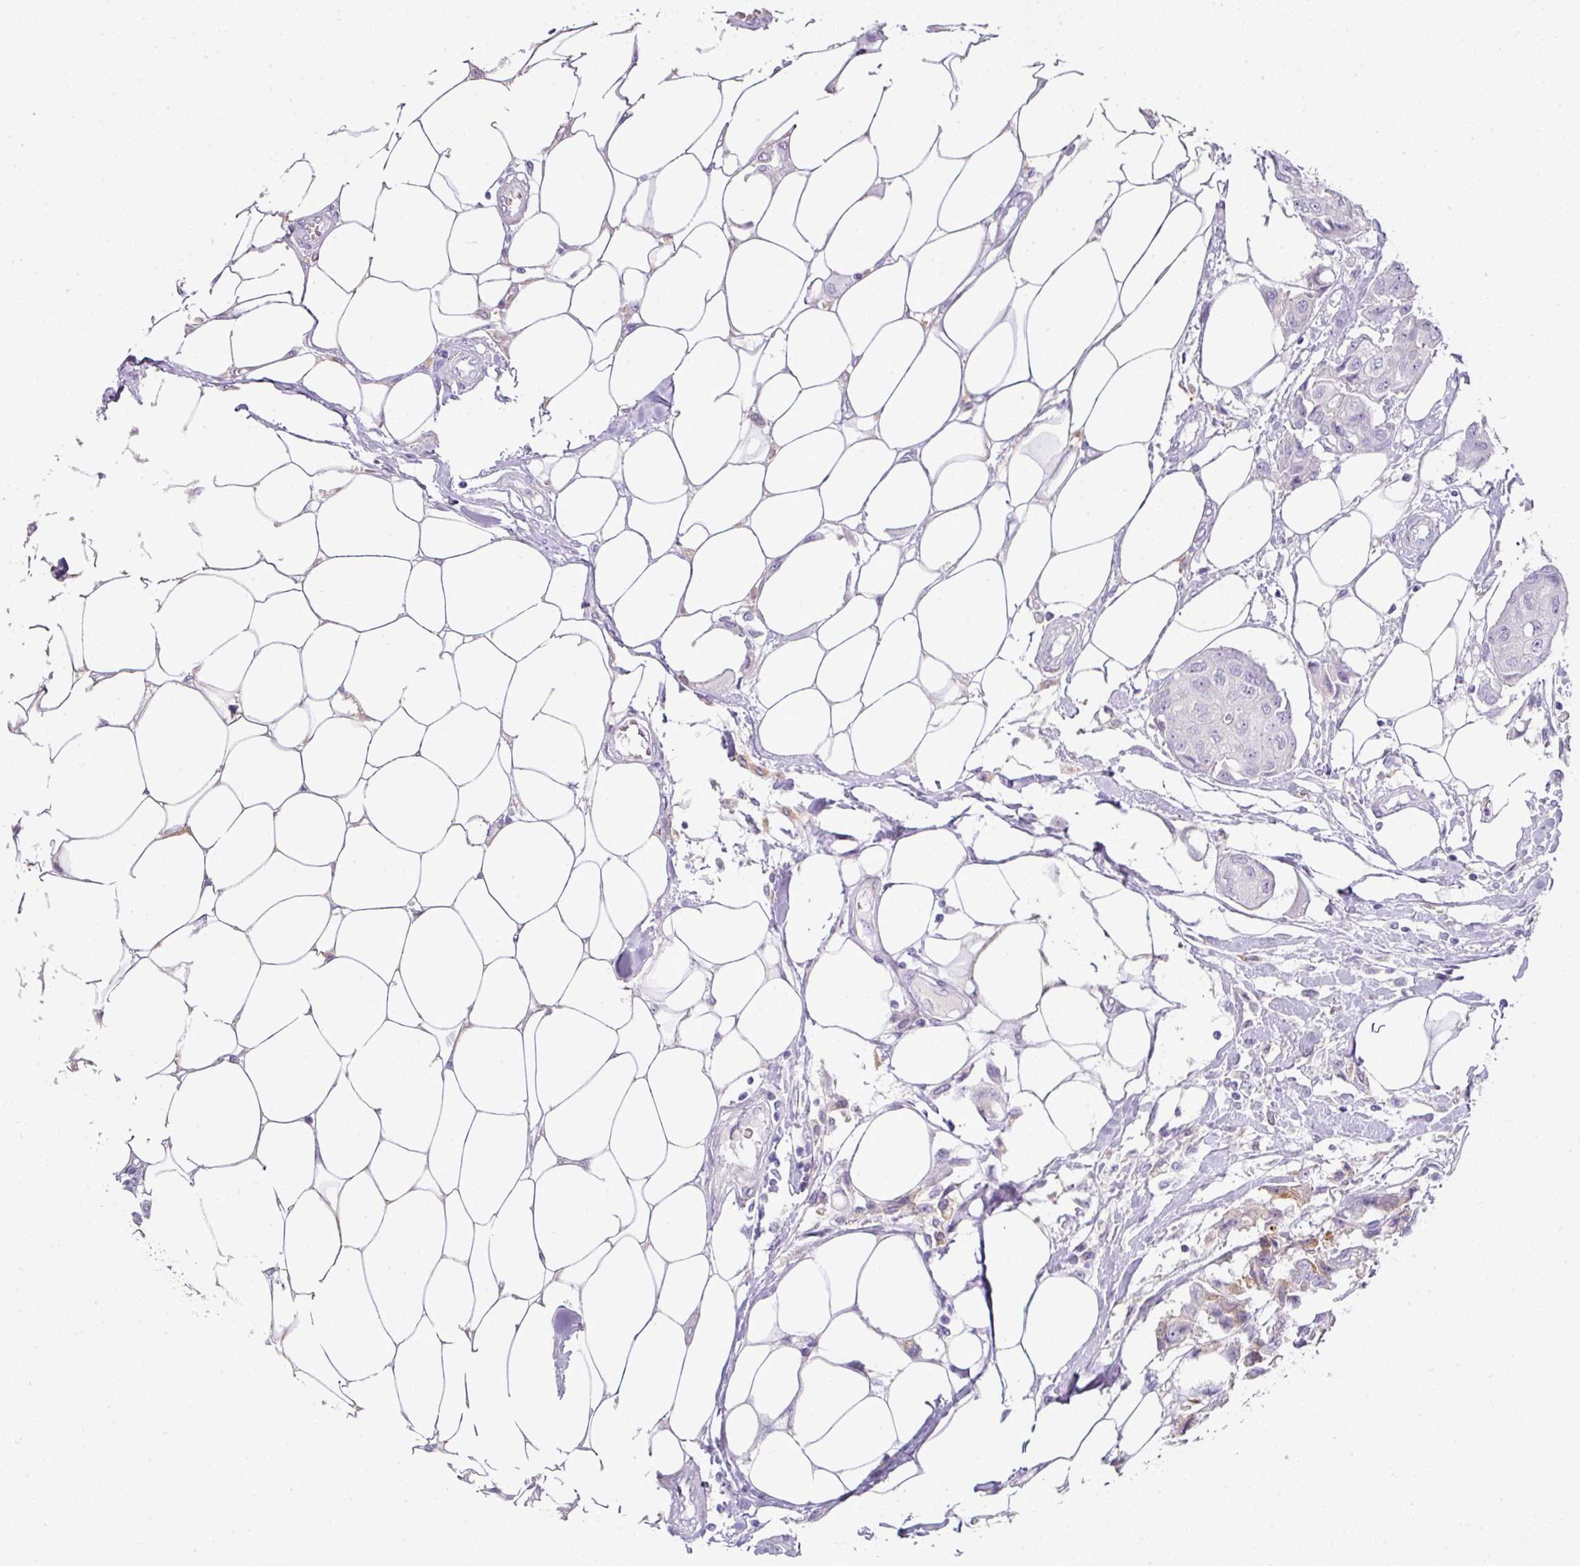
{"staining": {"intensity": "negative", "quantity": "none", "location": "none"}, "tissue": "breast cancer", "cell_type": "Tumor cells", "image_type": "cancer", "snomed": [{"axis": "morphology", "description": "Duct carcinoma"}, {"axis": "topography", "description": "Breast"}, {"axis": "topography", "description": "Lymph node"}], "caption": "Tumor cells are negative for brown protein staining in invasive ductal carcinoma (breast).", "gene": "FGF17", "patient": {"sex": "female", "age": 80}}